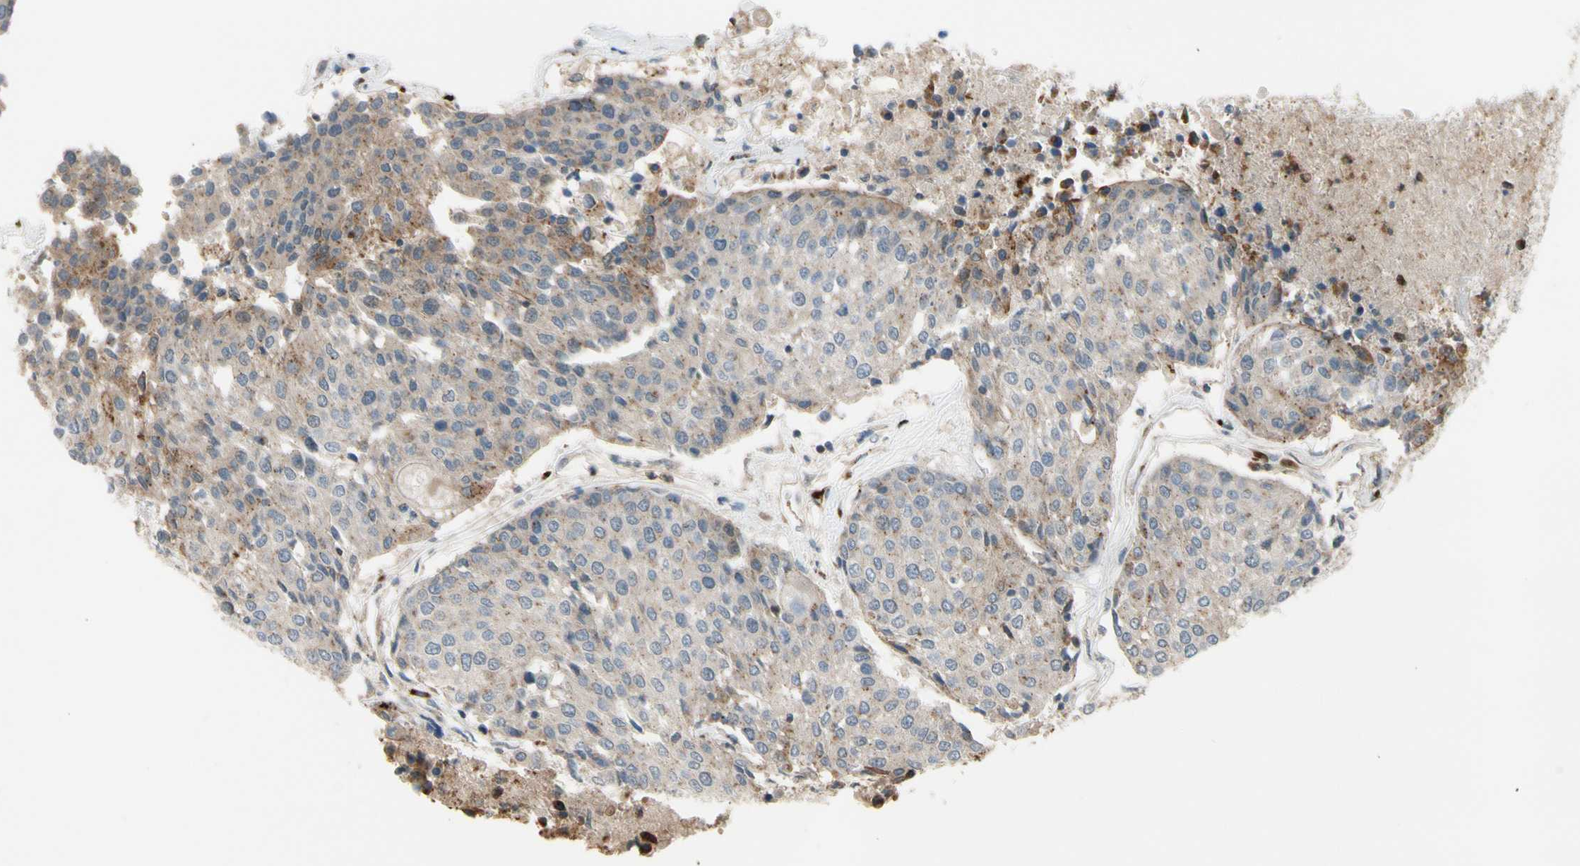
{"staining": {"intensity": "weak", "quantity": "<25%", "location": "cytoplasmic/membranous"}, "tissue": "urothelial cancer", "cell_type": "Tumor cells", "image_type": "cancer", "snomed": [{"axis": "morphology", "description": "Urothelial carcinoma, High grade"}, {"axis": "topography", "description": "Urinary bladder"}], "caption": "DAB (3,3'-diaminobenzidine) immunohistochemical staining of human urothelial carcinoma (high-grade) displays no significant expression in tumor cells.", "gene": "GALNT5", "patient": {"sex": "female", "age": 85}}